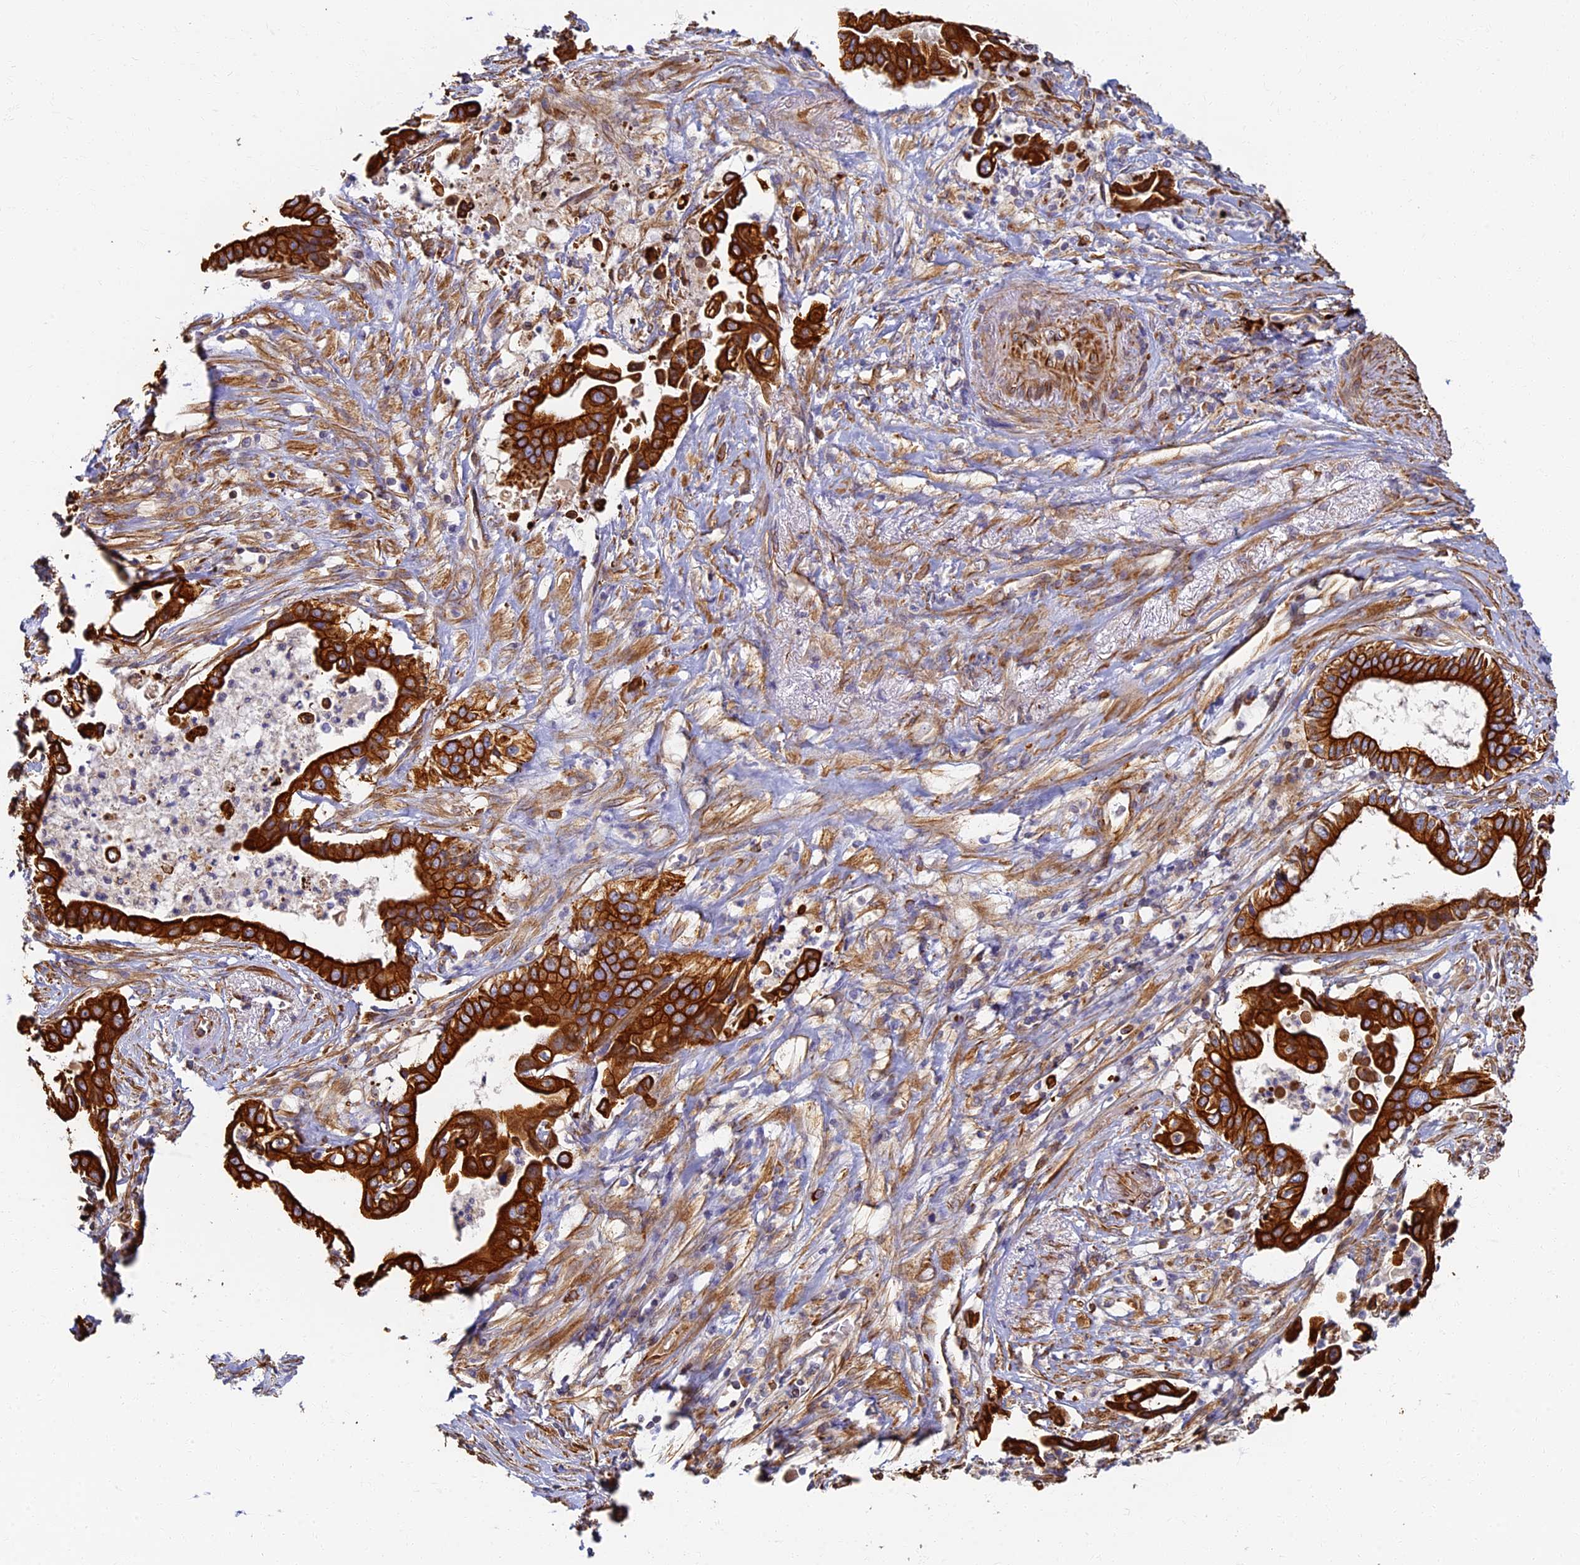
{"staining": {"intensity": "strong", "quantity": ">75%", "location": "cytoplasmic/membranous"}, "tissue": "pancreatic cancer", "cell_type": "Tumor cells", "image_type": "cancer", "snomed": [{"axis": "morphology", "description": "Adenocarcinoma, NOS"}, {"axis": "topography", "description": "Pancreas"}], "caption": "Immunohistochemical staining of pancreatic cancer (adenocarcinoma) shows high levels of strong cytoplasmic/membranous staining in approximately >75% of tumor cells.", "gene": "LRRC57", "patient": {"sex": "female", "age": 77}}